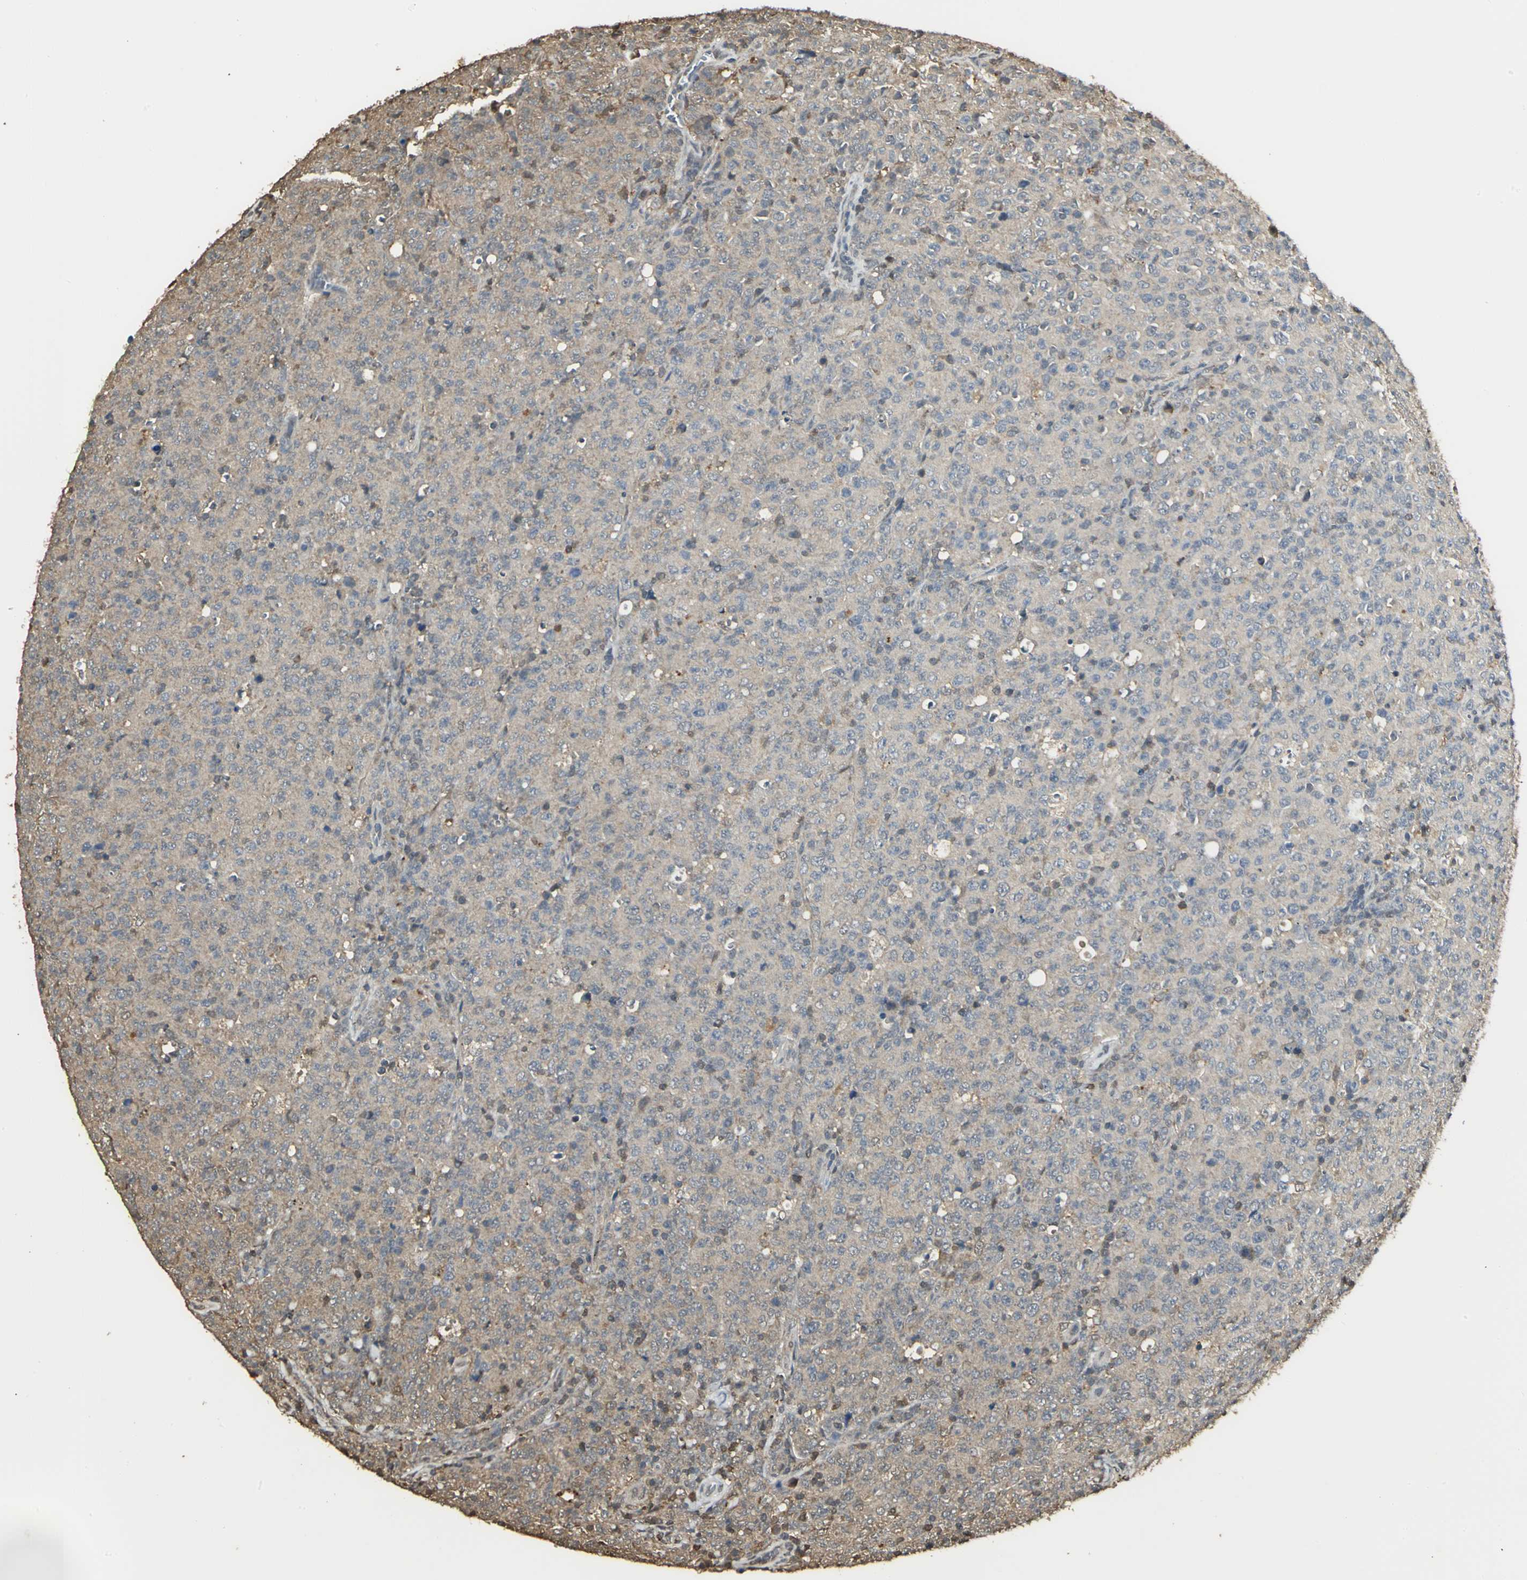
{"staining": {"intensity": "weak", "quantity": ">75%", "location": "cytoplasmic/membranous"}, "tissue": "lymphoma", "cell_type": "Tumor cells", "image_type": "cancer", "snomed": [{"axis": "morphology", "description": "Malignant lymphoma, non-Hodgkin's type, High grade"}, {"axis": "topography", "description": "Tonsil"}], "caption": "High-grade malignant lymphoma, non-Hodgkin's type stained for a protein displays weak cytoplasmic/membranous positivity in tumor cells. The staining was performed using DAB to visualize the protein expression in brown, while the nuclei were stained in blue with hematoxylin (Magnification: 20x).", "gene": "PARK7", "patient": {"sex": "female", "age": 36}}